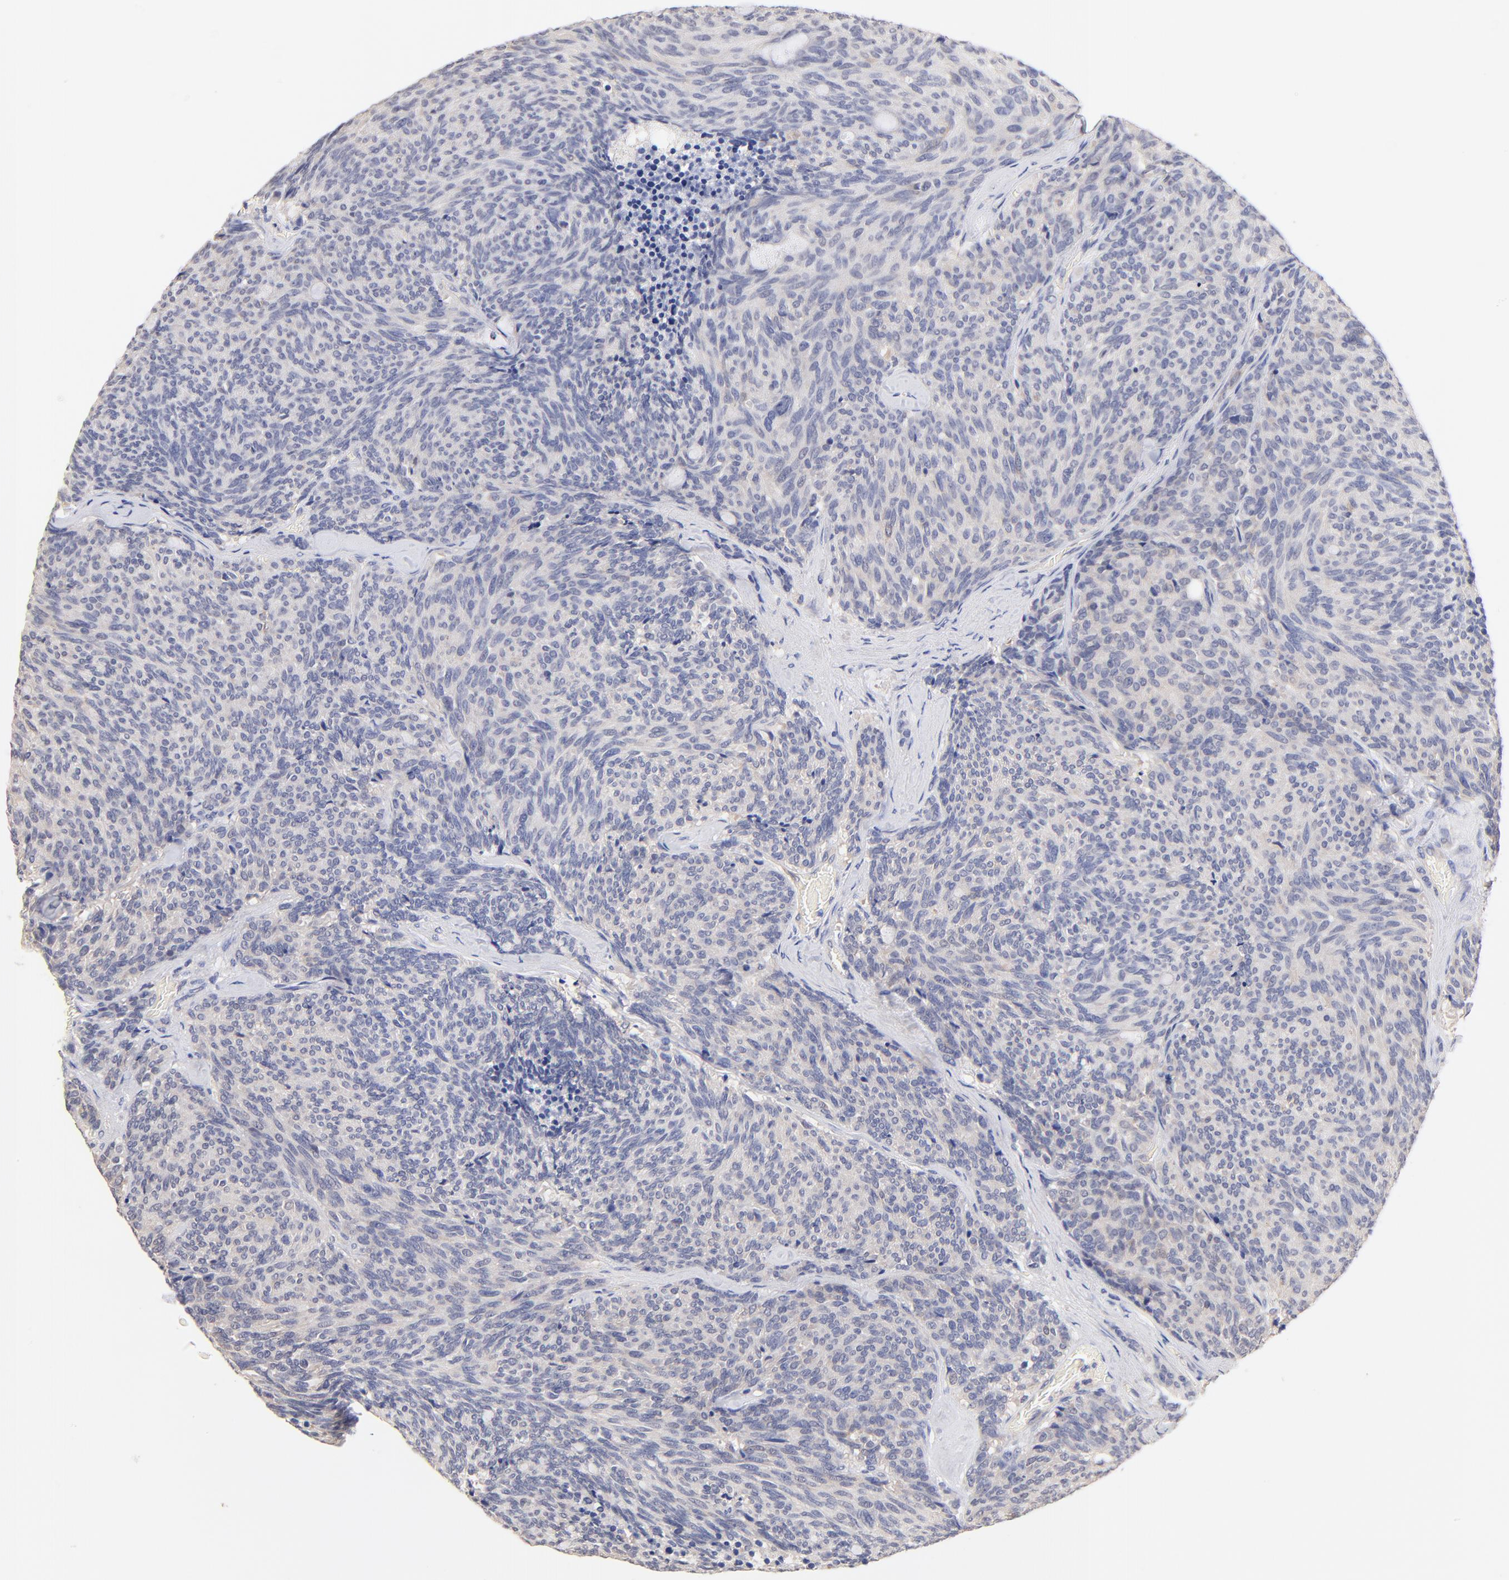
{"staining": {"intensity": "negative", "quantity": "none", "location": "none"}, "tissue": "carcinoid", "cell_type": "Tumor cells", "image_type": "cancer", "snomed": [{"axis": "morphology", "description": "Carcinoid, malignant, NOS"}, {"axis": "topography", "description": "Pancreas"}], "caption": "The image demonstrates no staining of tumor cells in malignant carcinoid. (Stains: DAB (3,3'-diaminobenzidine) immunohistochemistry (IHC) with hematoxylin counter stain, Microscopy: brightfield microscopy at high magnification).", "gene": "RIBC2", "patient": {"sex": "female", "age": 54}}